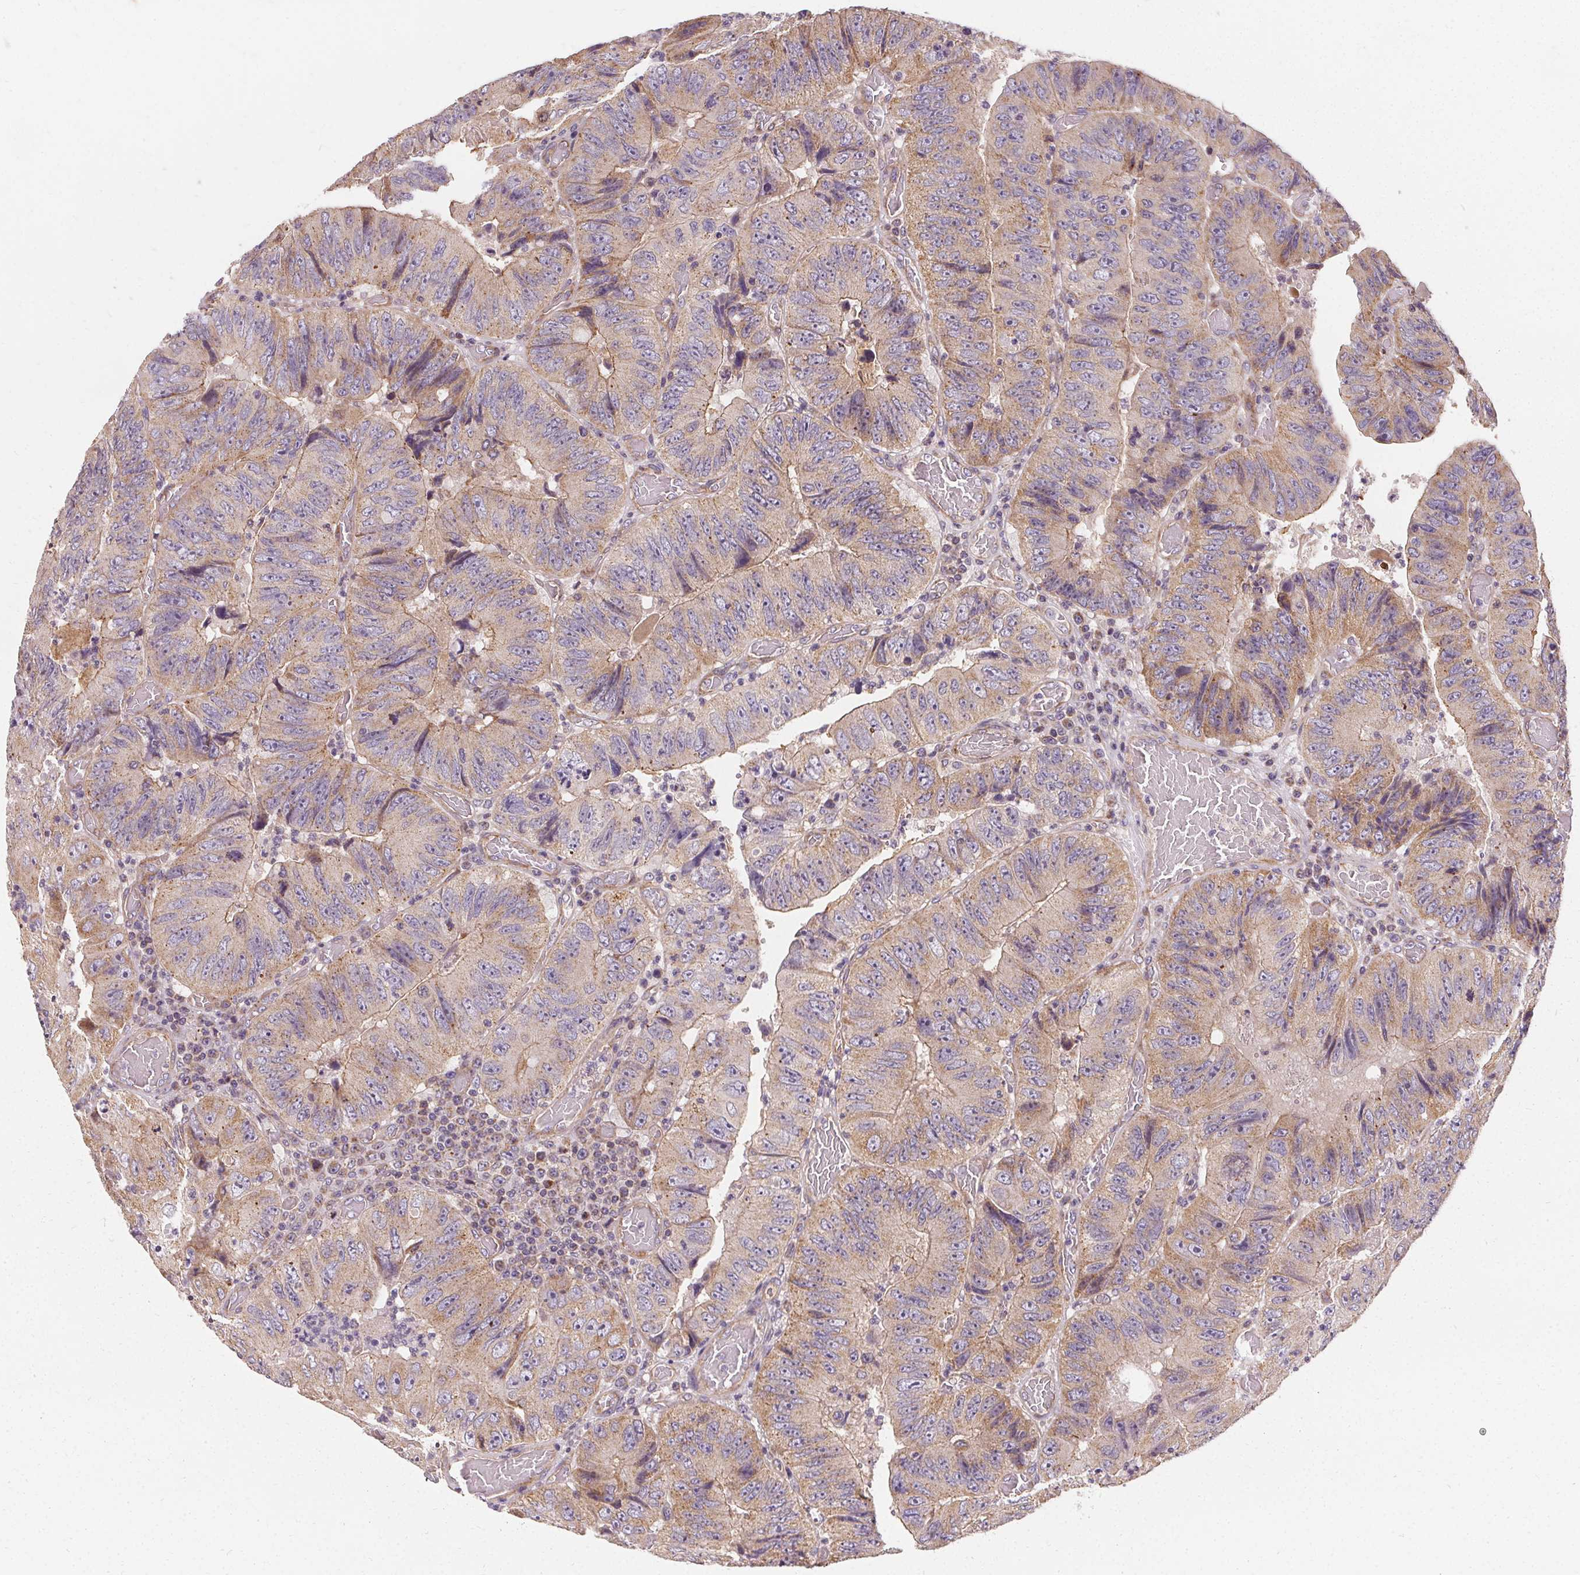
{"staining": {"intensity": "moderate", "quantity": ">75%", "location": "cytoplasmic/membranous"}, "tissue": "colorectal cancer", "cell_type": "Tumor cells", "image_type": "cancer", "snomed": [{"axis": "morphology", "description": "Adenocarcinoma, NOS"}, {"axis": "topography", "description": "Colon"}], "caption": "The photomicrograph exhibits immunohistochemical staining of colorectal adenocarcinoma. There is moderate cytoplasmic/membranous positivity is appreciated in approximately >75% of tumor cells.", "gene": "APLP1", "patient": {"sex": "female", "age": 84}}